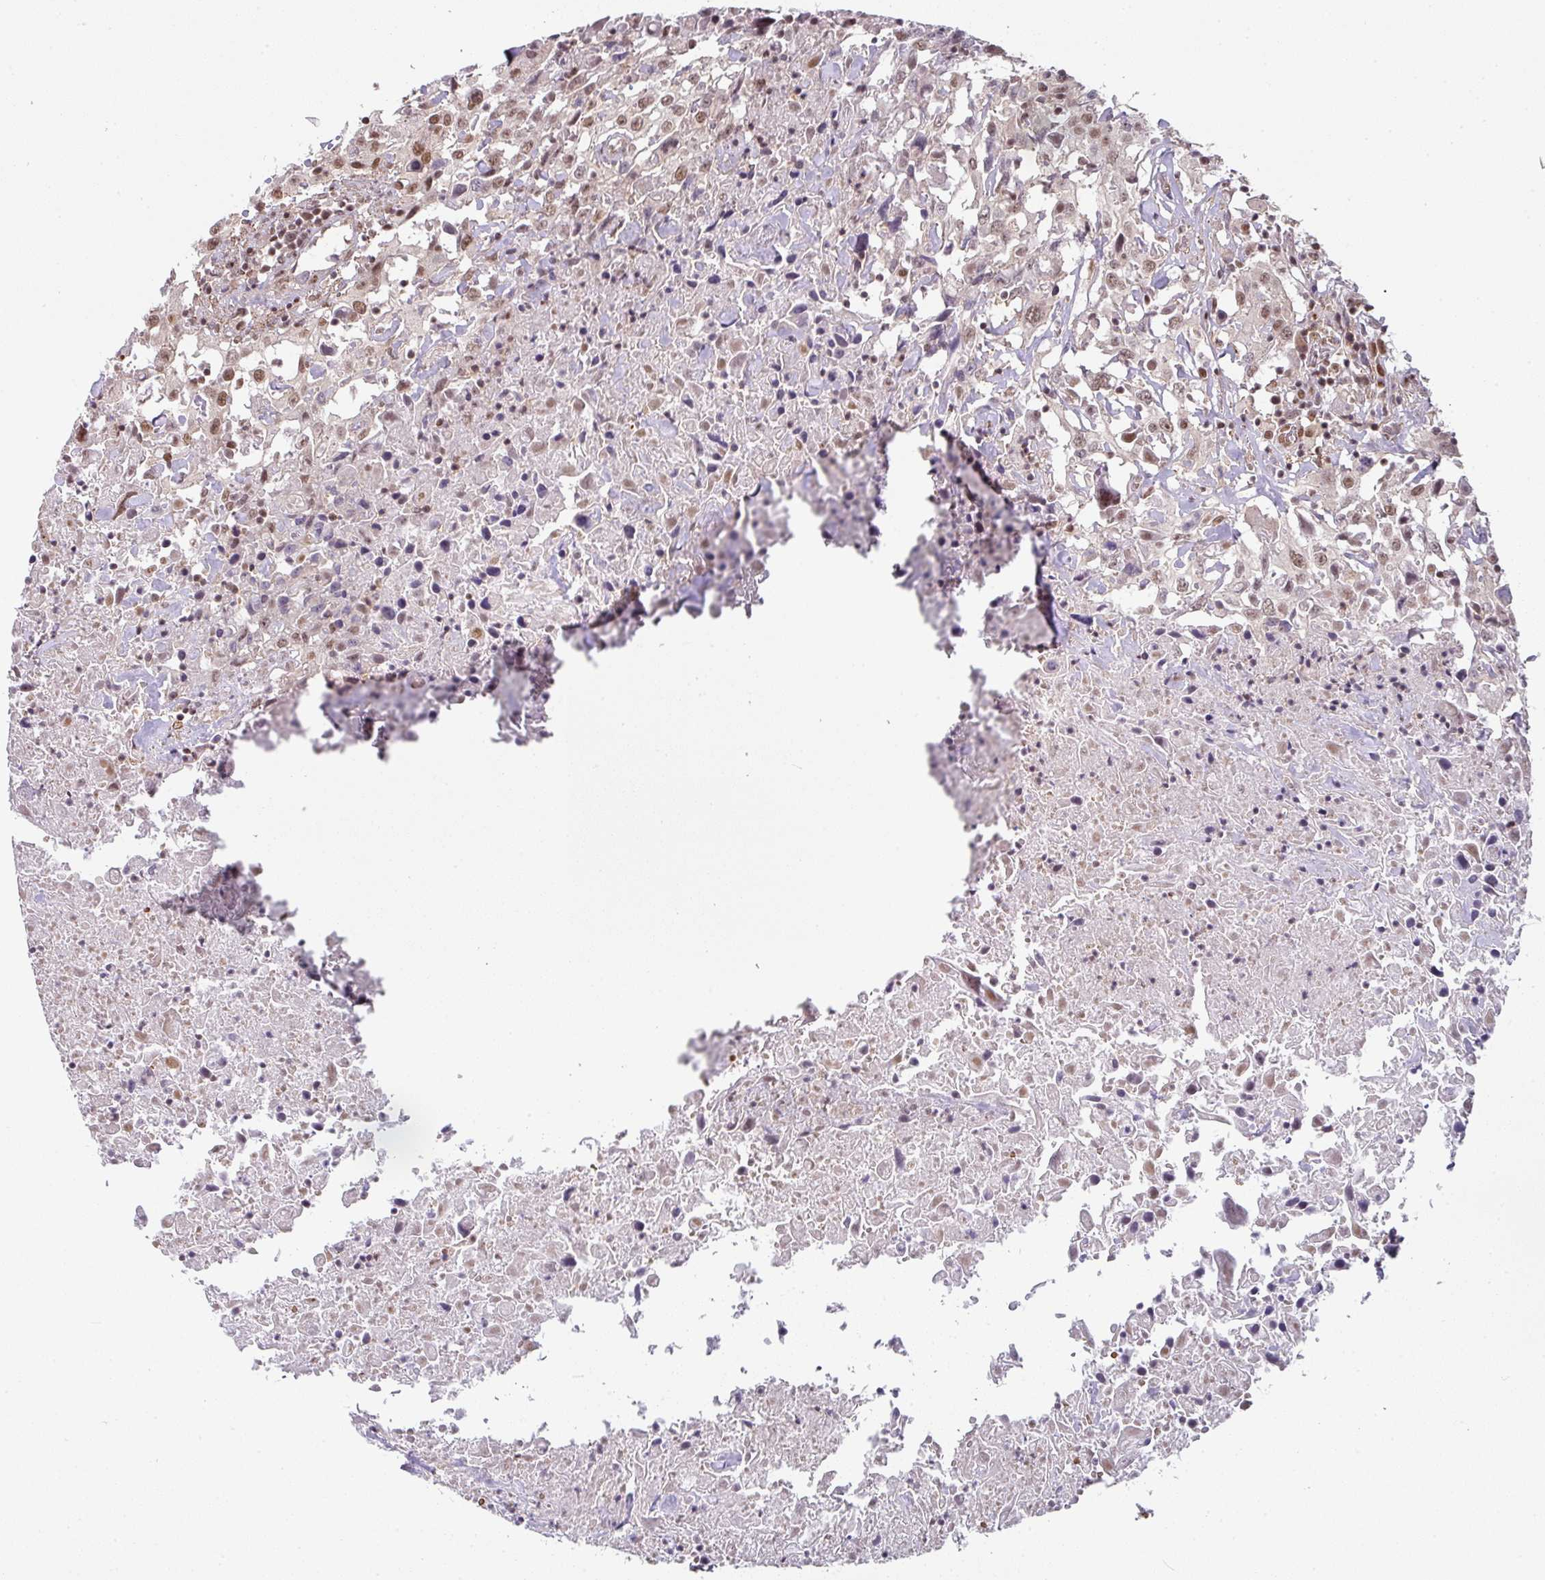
{"staining": {"intensity": "moderate", "quantity": "25%-75%", "location": "nuclear"}, "tissue": "urothelial cancer", "cell_type": "Tumor cells", "image_type": "cancer", "snomed": [{"axis": "morphology", "description": "Urothelial carcinoma, High grade"}, {"axis": "topography", "description": "Urinary bladder"}], "caption": "High-grade urothelial carcinoma stained for a protein (brown) reveals moderate nuclear positive expression in approximately 25%-75% of tumor cells.", "gene": "NCOA5", "patient": {"sex": "male", "age": 61}}